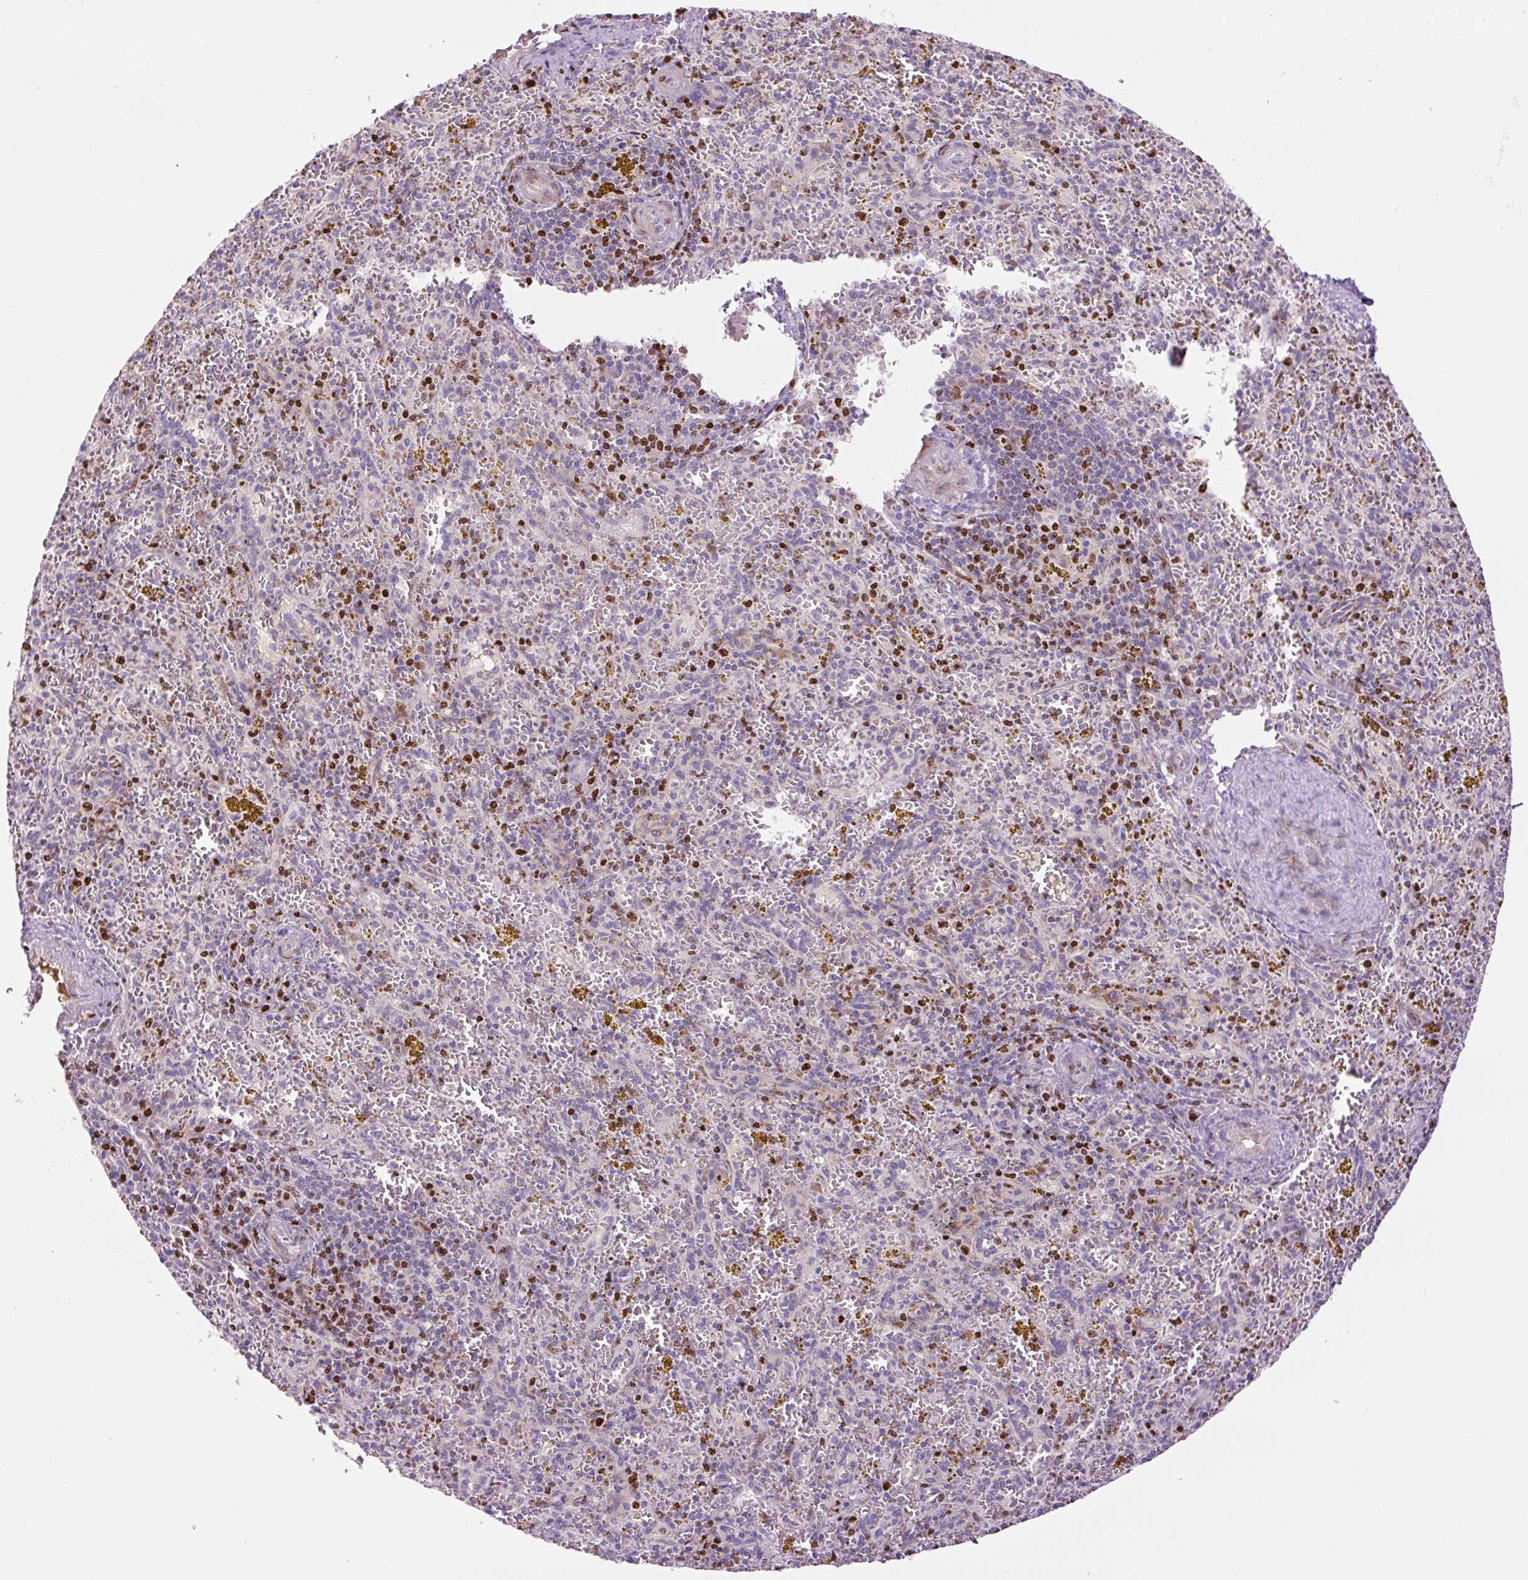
{"staining": {"intensity": "moderate", "quantity": "<25%", "location": "nuclear"}, "tissue": "spleen", "cell_type": "Cells in red pulp", "image_type": "normal", "snomed": [{"axis": "morphology", "description": "Normal tissue, NOS"}, {"axis": "topography", "description": "Spleen"}], "caption": "Protein staining by immunohistochemistry displays moderate nuclear positivity in about <25% of cells in red pulp in benign spleen.", "gene": "TMEM8B", "patient": {"sex": "male", "age": 57}}